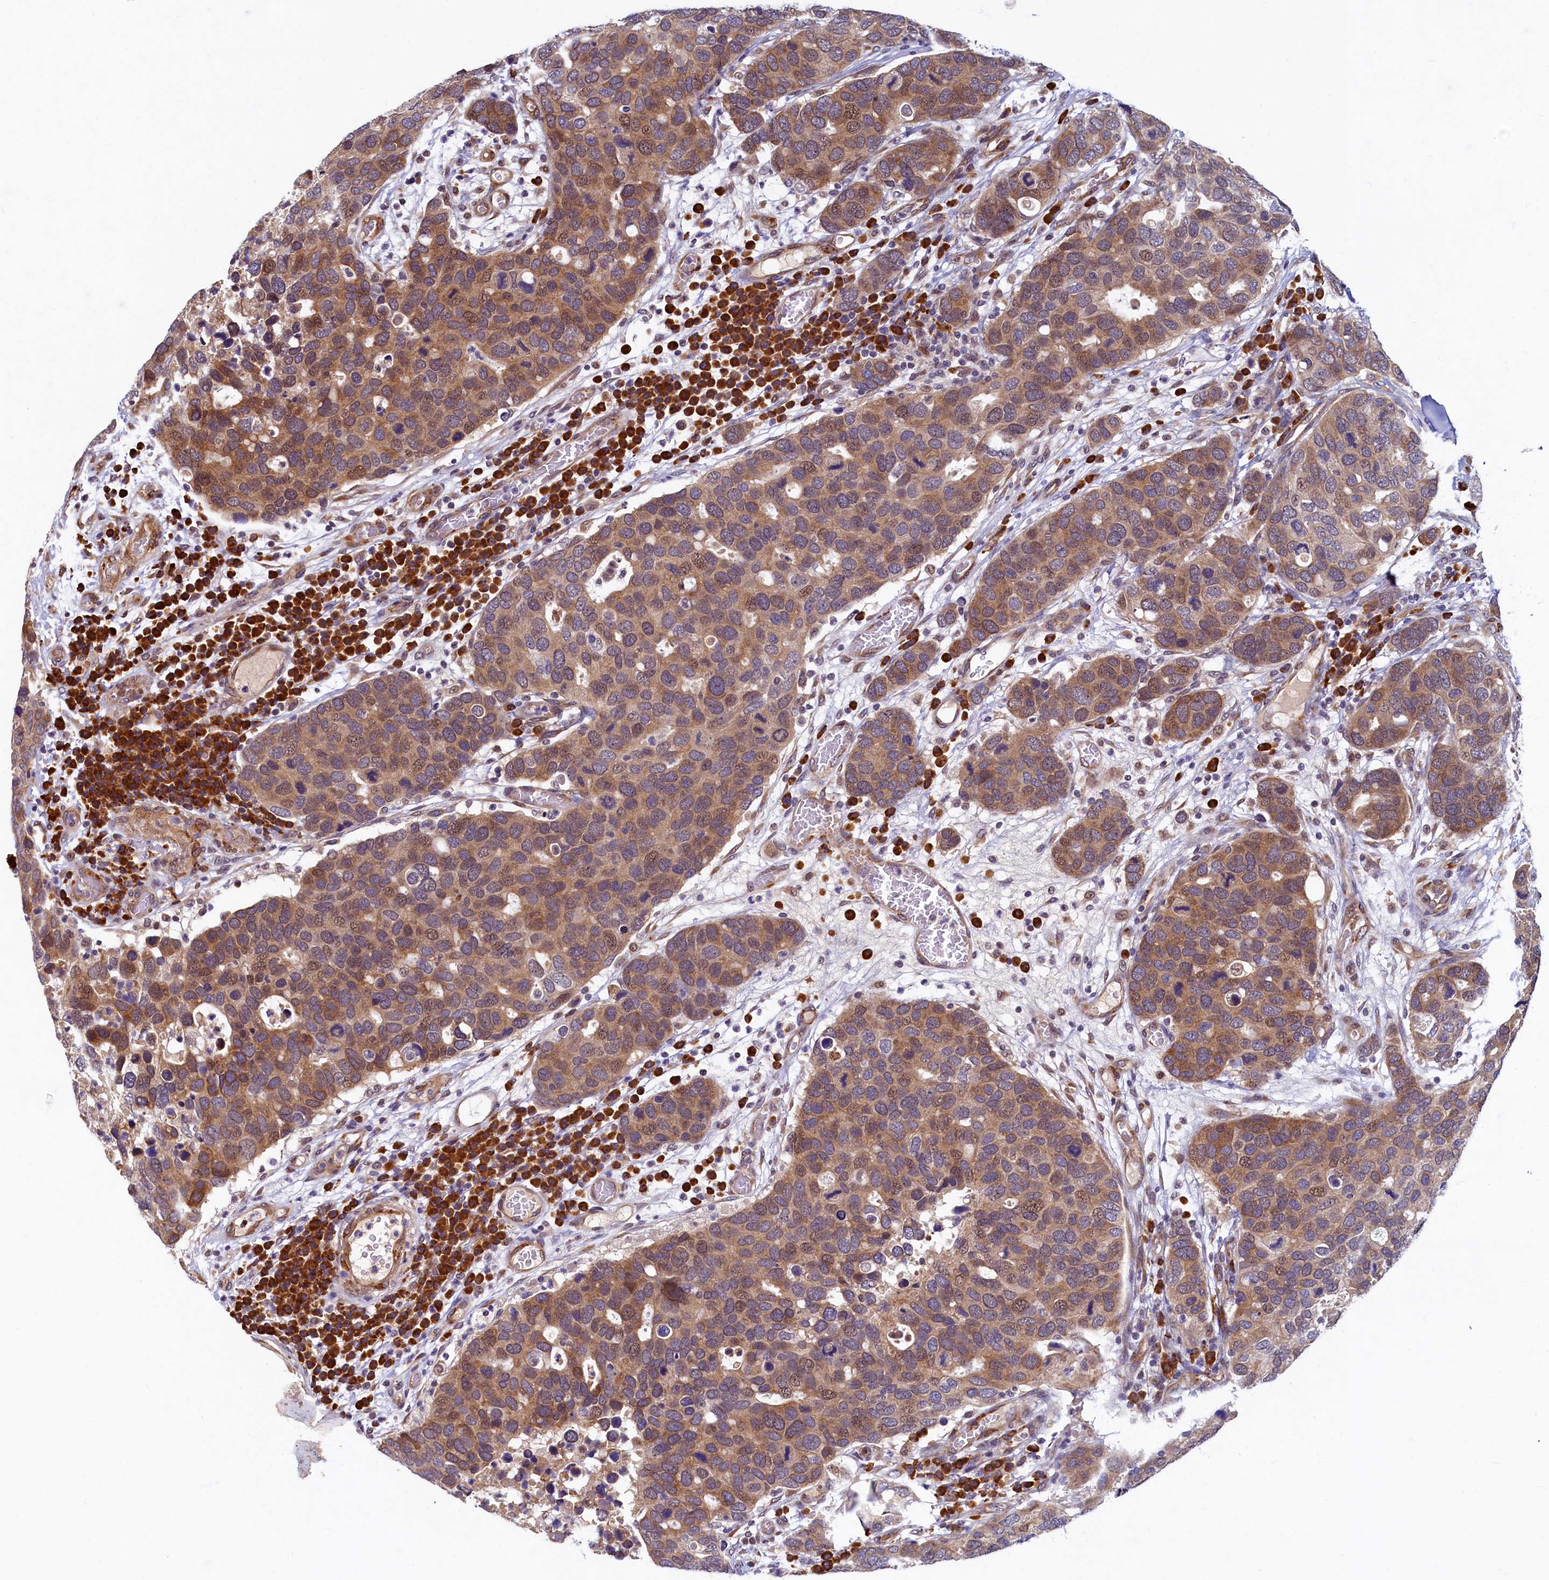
{"staining": {"intensity": "moderate", "quantity": ">75%", "location": "cytoplasmic/membranous,nuclear"}, "tissue": "breast cancer", "cell_type": "Tumor cells", "image_type": "cancer", "snomed": [{"axis": "morphology", "description": "Duct carcinoma"}, {"axis": "topography", "description": "Breast"}], "caption": "Immunohistochemical staining of infiltrating ductal carcinoma (breast) demonstrates medium levels of moderate cytoplasmic/membranous and nuclear expression in about >75% of tumor cells.", "gene": "SLC16A14", "patient": {"sex": "female", "age": 83}}